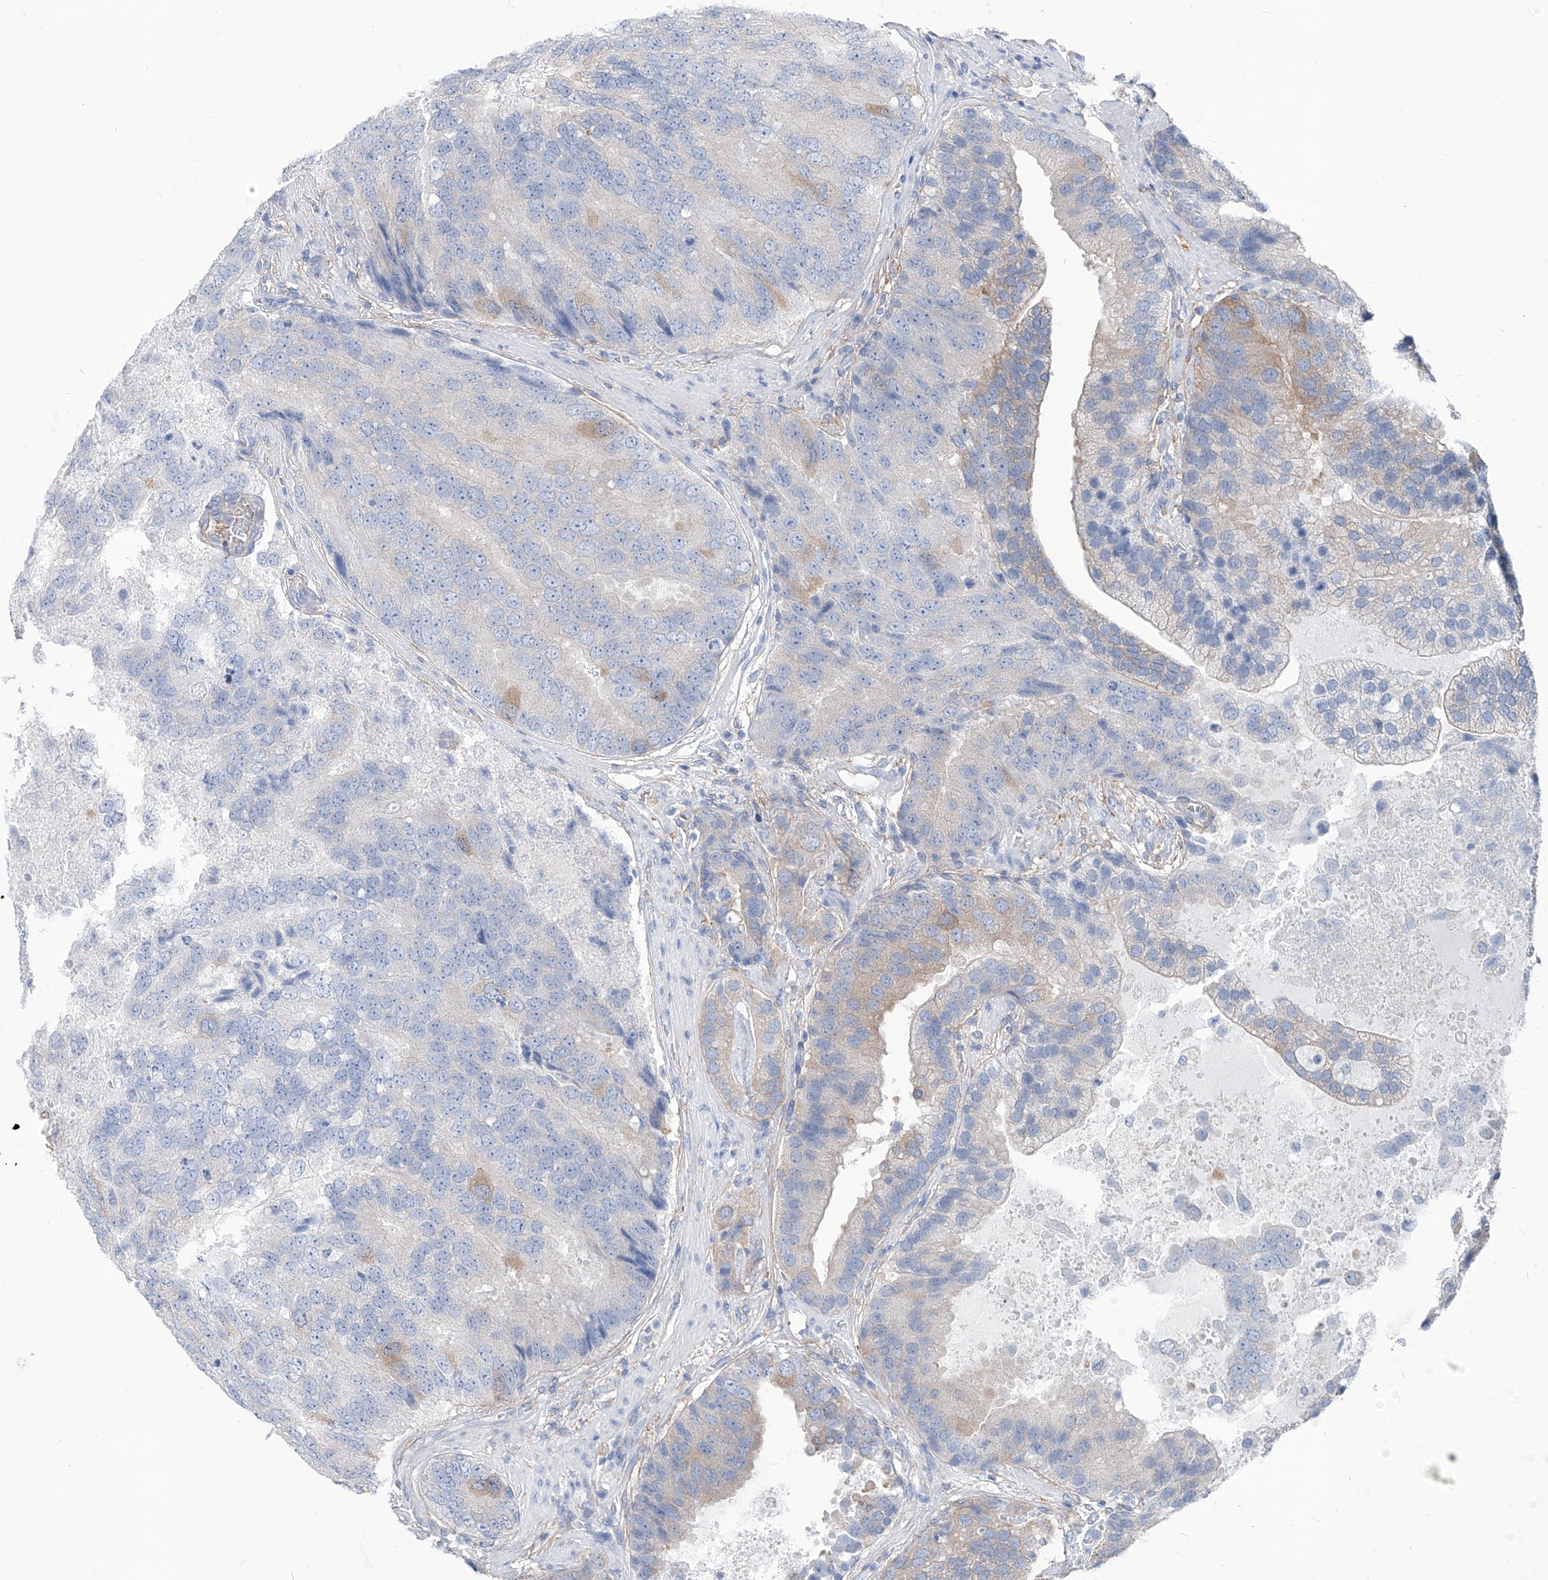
{"staining": {"intensity": "weak", "quantity": "<25%", "location": "cytoplasmic/membranous"}, "tissue": "prostate cancer", "cell_type": "Tumor cells", "image_type": "cancer", "snomed": [{"axis": "morphology", "description": "Adenocarcinoma, High grade"}, {"axis": "topography", "description": "Prostate"}], "caption": "IHC histopathology image of adenocarcinoma (high-grade) (prostate) stained for a protein (brown), which shows no staining in tumor cells.", "gene": "AKAP10", "patient": {"sex": "male", "age": 70}}